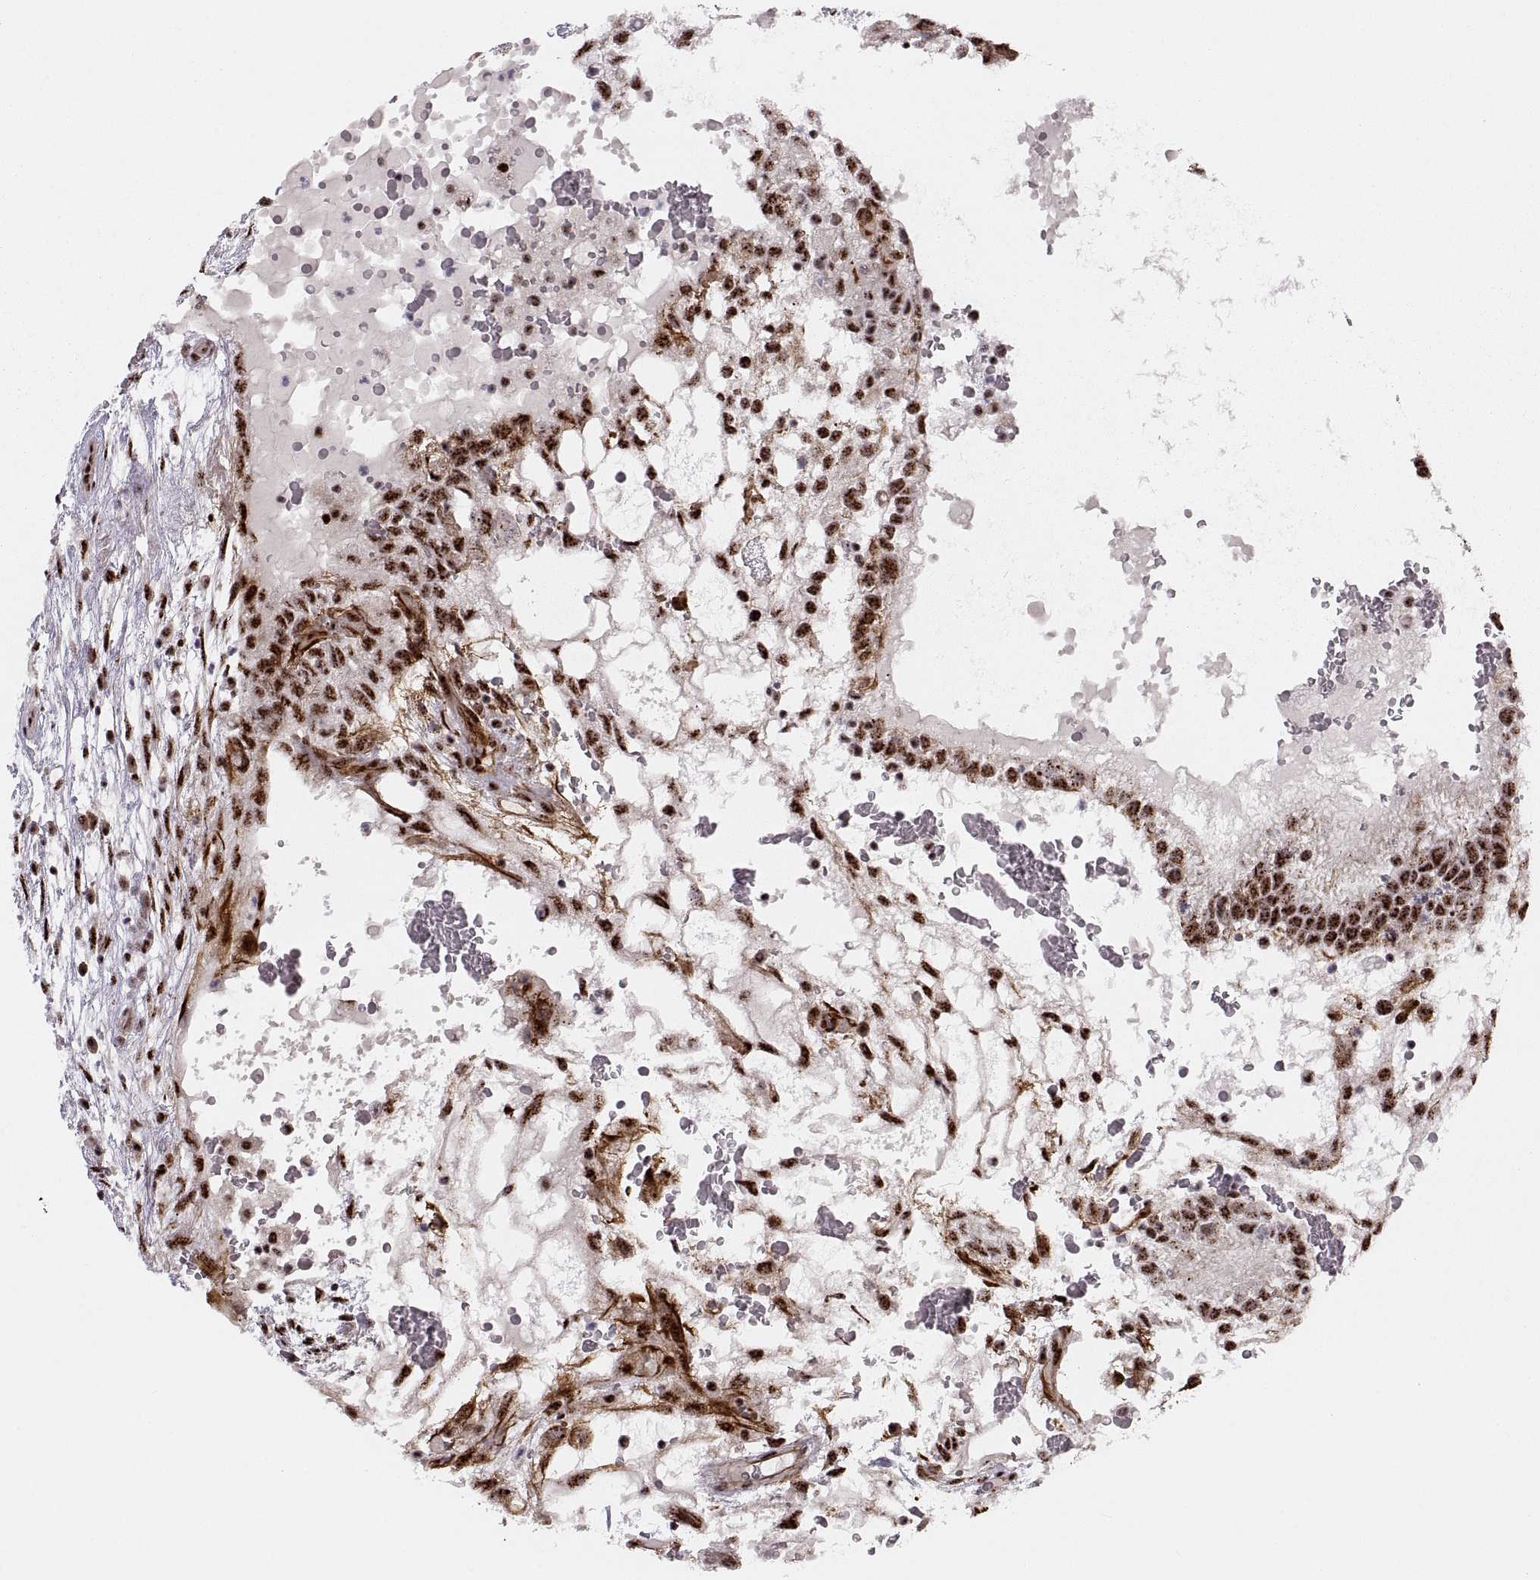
{"staining": {"intensity": "strong", "quantity": ">75%", "location": "nuclear"}, "tissue": "testis cancer", "cell_type": "Tumor cells", "image_type": "cancer", "snomed": [{"axis": "morphology", "description": "Normal tissue, NOS"}, {"axis": "morphology", "description": "Carcinoma, Embryonal, NOS"}, {"axis": "topography", "description": "Testis"}], "caption": "The image reveals a brown stain indicating the presence of a protein in the nuclear of tumor cells in testis cancer.", "gene": "ZCCHC17", "patient": {"sex": "male", "age": 32}}